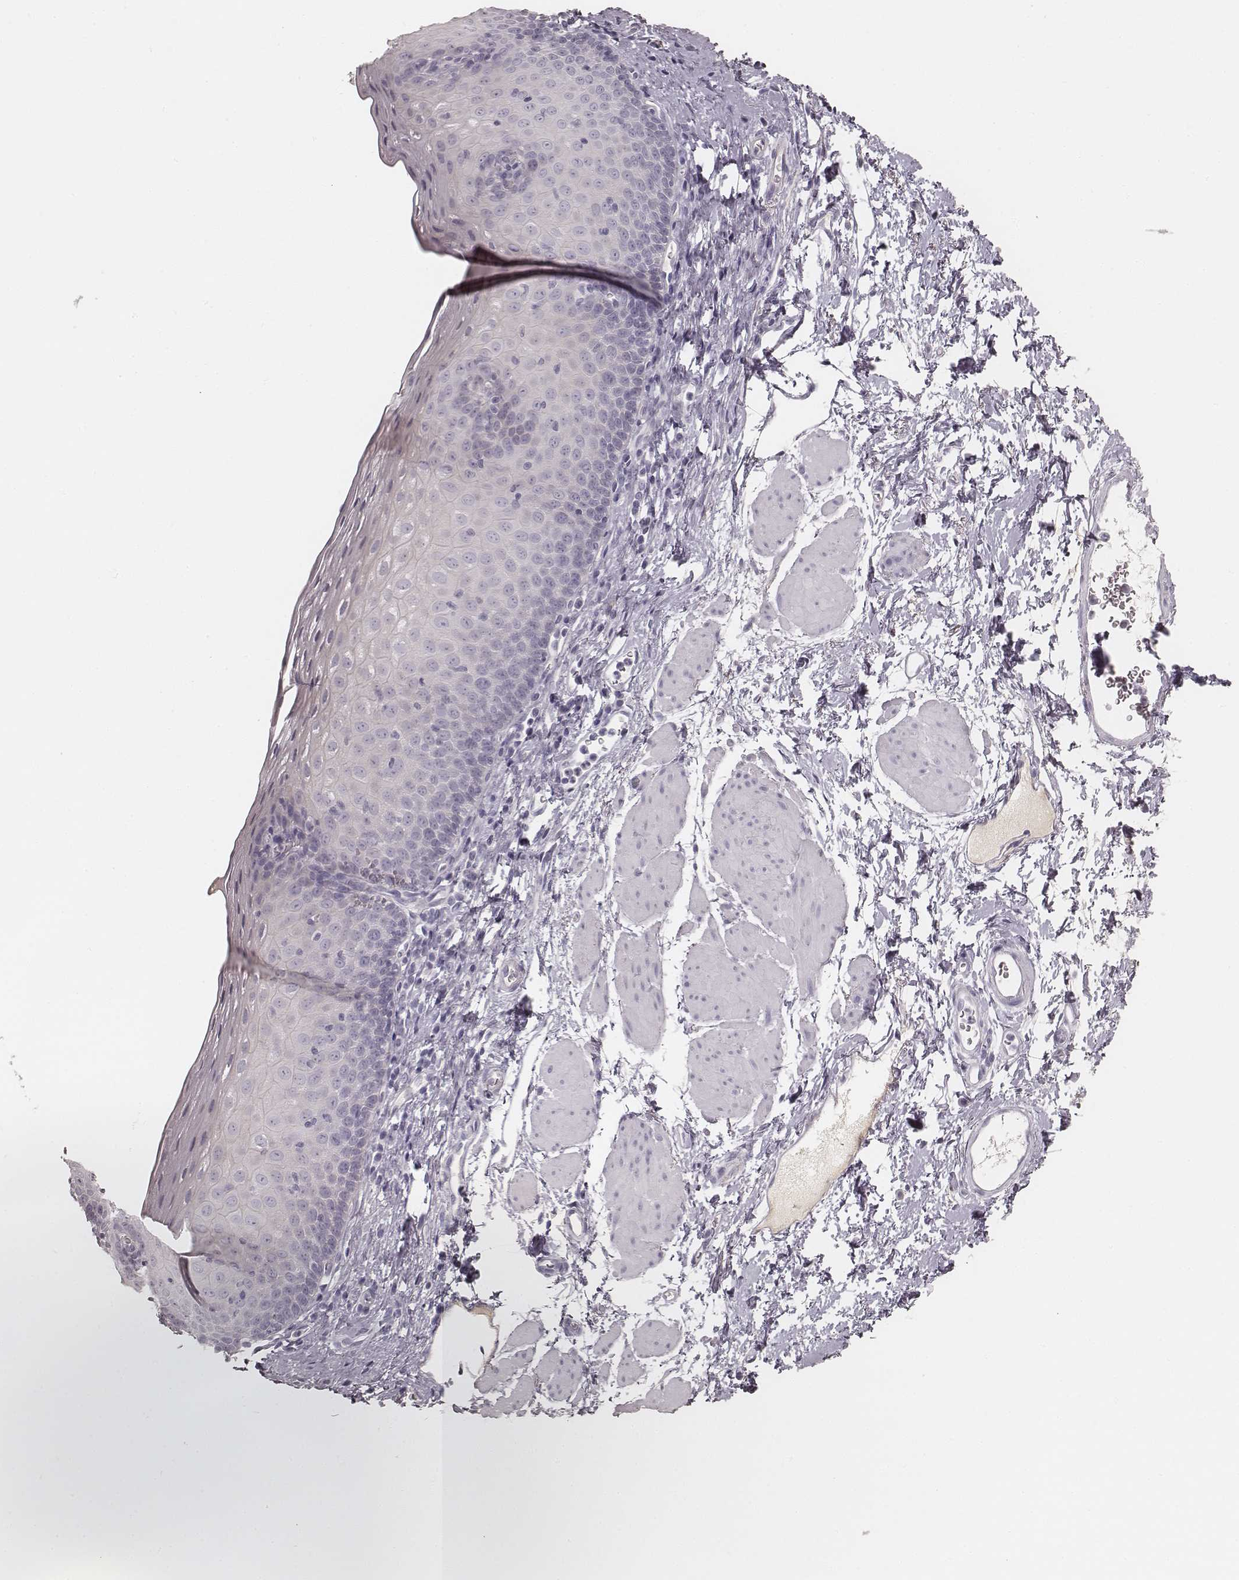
{"staining": {"intensity": "negative", "quantity": "none", "location": "none"}, "tissue": "esophagus", "cell_type": "Squamous epithelial cells", "image_type": "normal", "snomed": [{"axis": "morphology", "description": "Normal tissue, NOS"}, {"axis": "topography", "description": "Esophagus"}], "caption": "The image demonstrates no significant staining in squamous epithelial cells of esophagus.", "gene": "KRT31", "patient": {"sex": "female", "age": 64}}